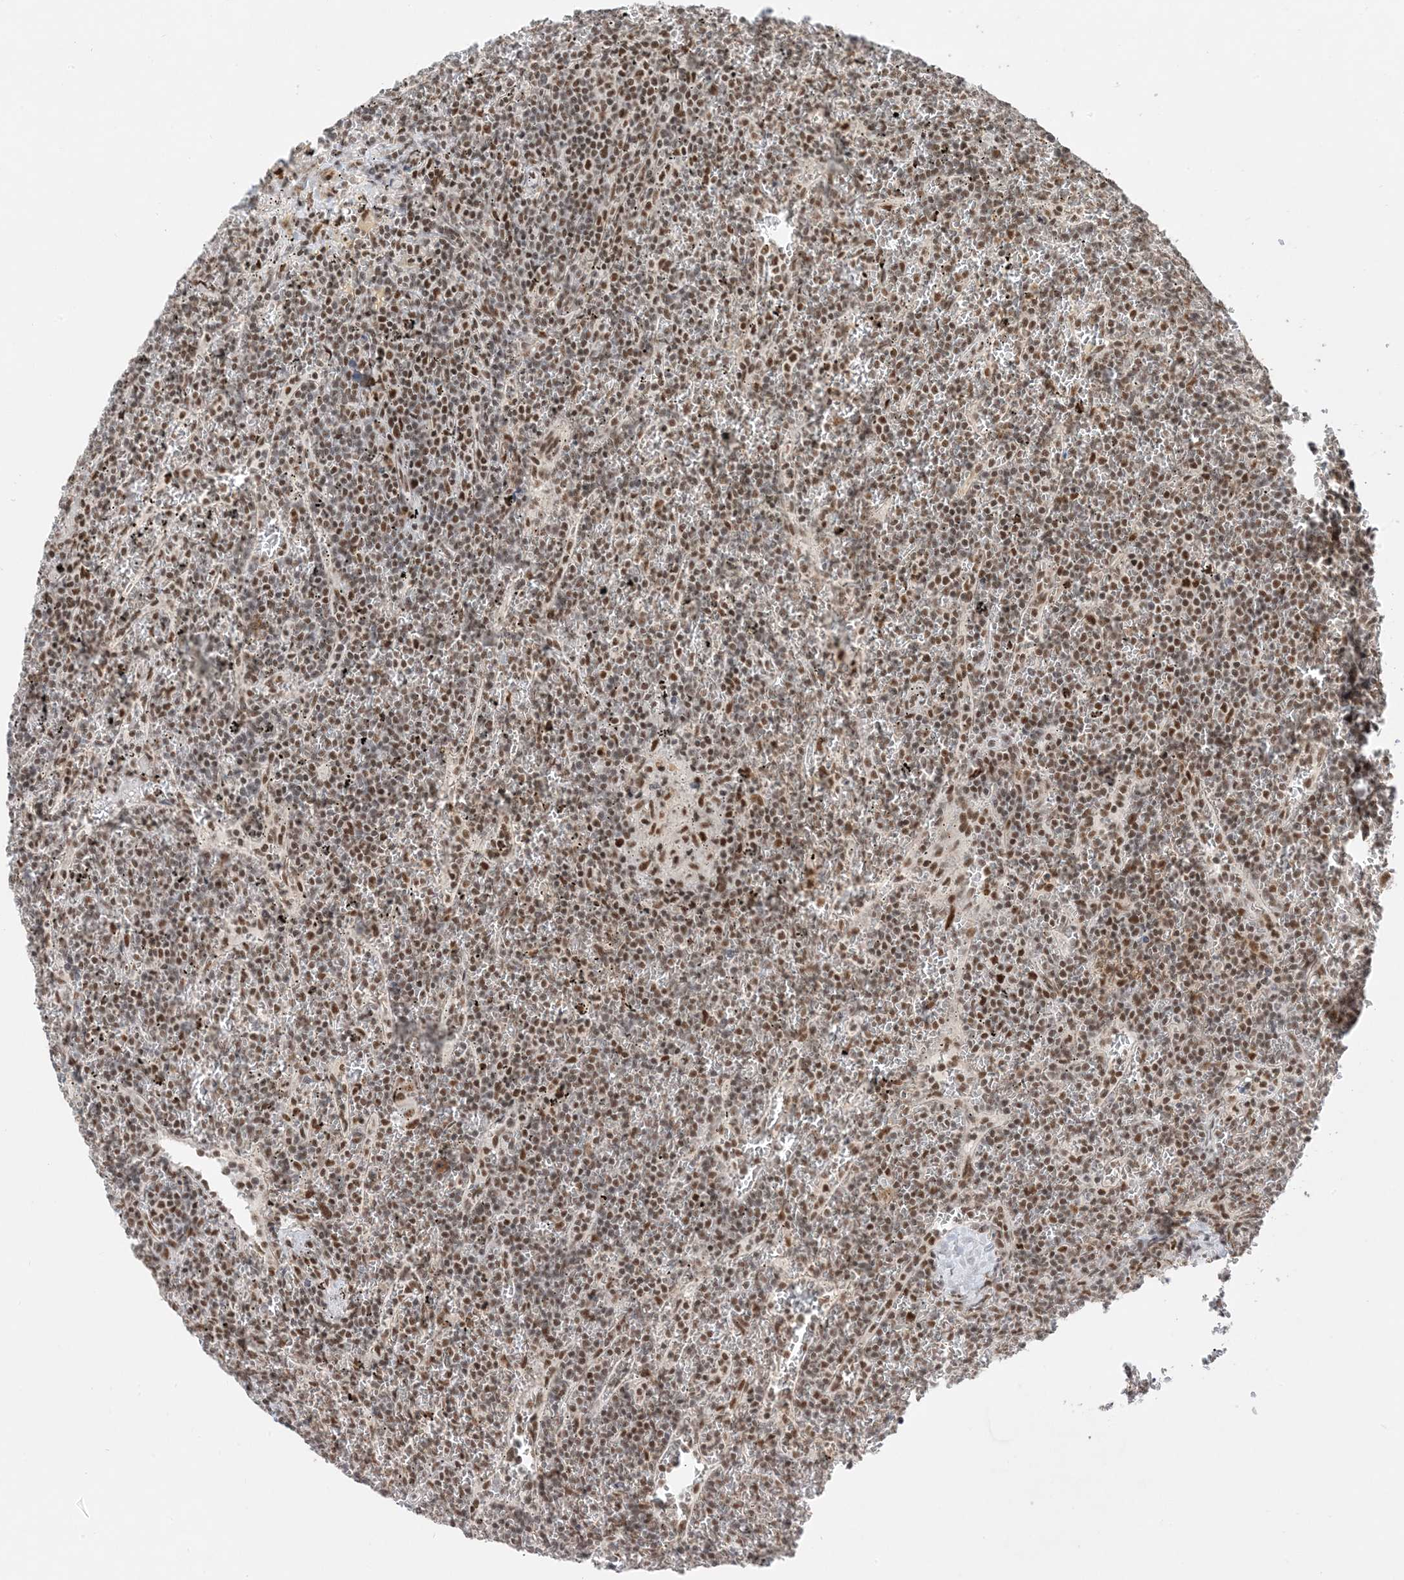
{"staining": {"intensity": "moderate", "quantity": ">75%", "location": "nuclear"}, "tissue": "lymphoma", "cell_type": "Tumor cells", "image_type": "cancer", "snomed": [{"axis": "morphology", "description": "Malignant lymphoma, non-Hodgkin's type, Low grade"}, {"axis": "topography", "description": "Spleen"}], "caption": "Immunohistochemistry (IHC) image of human lymphoma stained for a protein (brown), which demonstrates medium levels of moderate nuclear positivity in about >75% of tumor cells.", "gene": "SF3A3", "patient": {"sex": "female", "age": 19}}